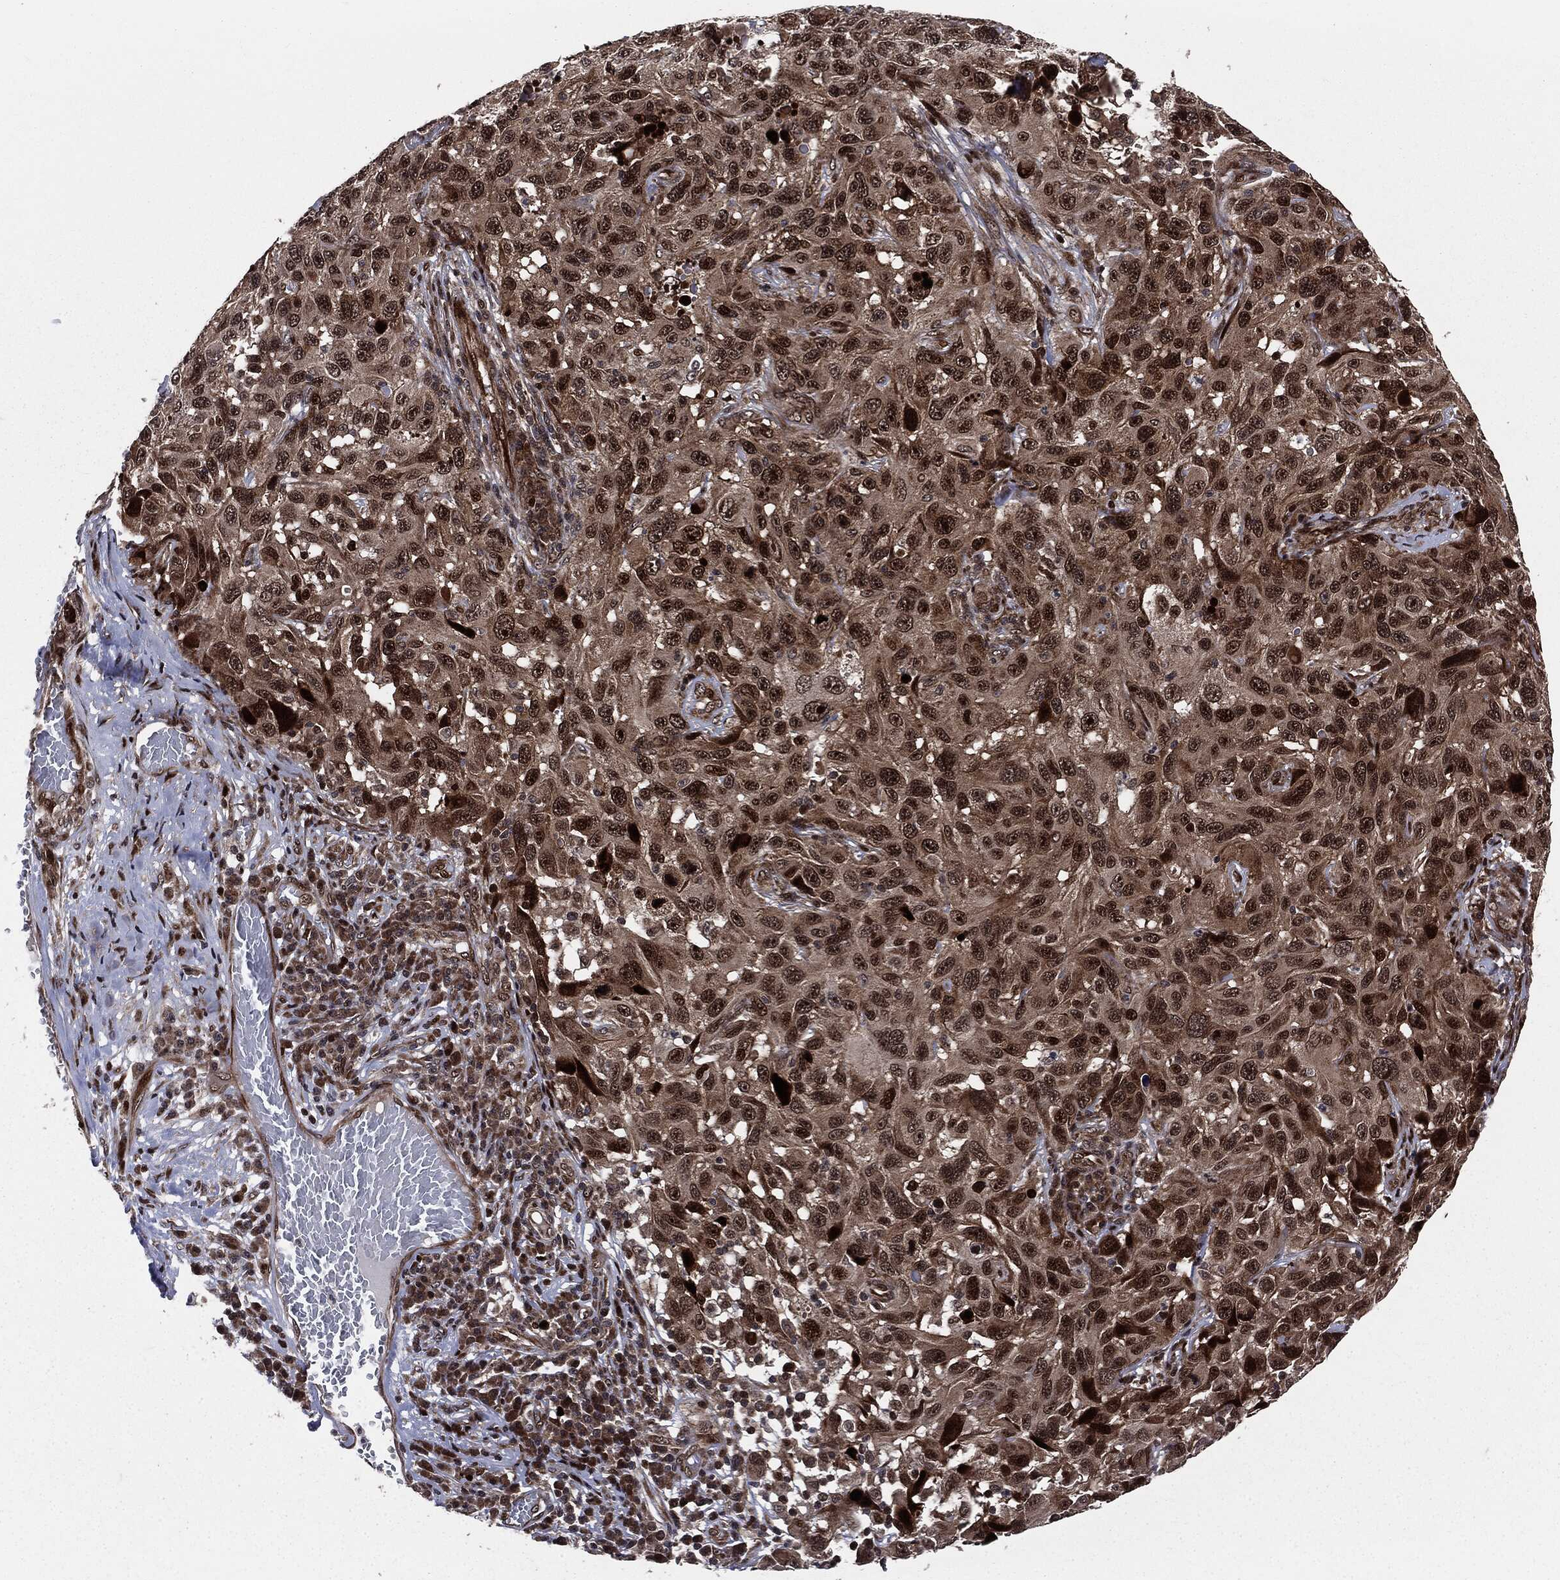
{"staining": {"intensity": "moderate", "quantity": "25%-75%", "location": "cytoplasmic/membranous,nuclear"}, "tissue": "melanoma", "cell_type": "Tumor cells", "image_type": "cancer", "snomed": [{"axis": "morphology", "description": "Malignant melanoma, NOS"}, {"axis": "topography", "description": "Skin"}], "caption": "DAB (3,3'-diaminobenzidine) immunohistochemical staining of malignant melanoma reveals moderate cytoplasmic/membranous and nuclear protein expression in about 25%-75% of tumor cells. (brown staining indicates protein expression, while blue staining denotes nuclei).", "gene": "SMAD4", "patient": {"sex": "male", "age": 53}}